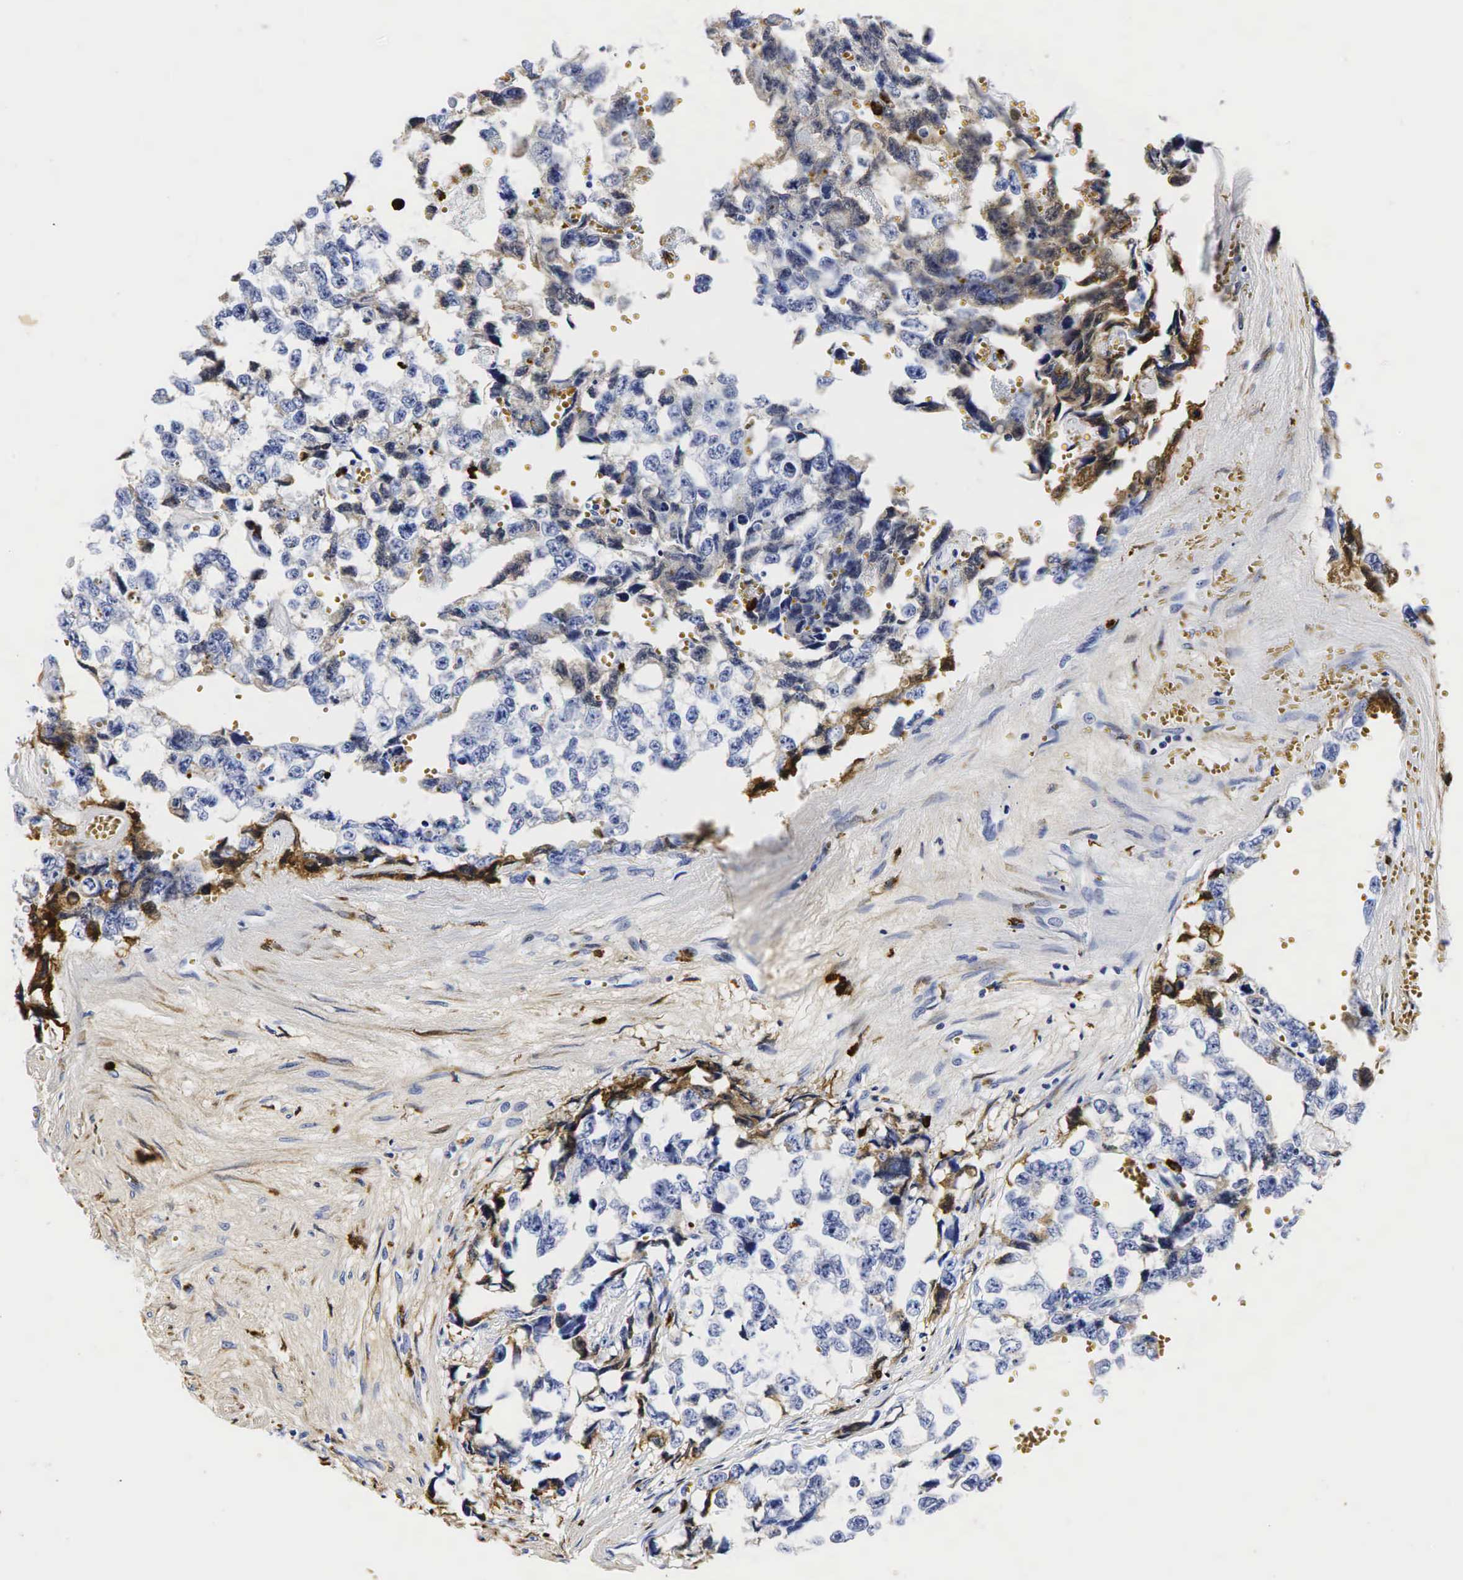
{"staining": {"intensity": "negative", "quantity": "none", "location": "none"}, "tissue": "testis cancer", "cell_type": "Tumor cells", "image_type": "cancer", "snomed": [{"axis": "morphology", "description": "Carcinoma, Embryonal, NOS"}, {"axis": "topography", "description": "Testis"}], "caption": "An IHC histopathology image of embryonal carcinoma (testis) is shown. There is no staining in tumor cells of embryonal carcinoma (testis). The staining is performed using DAB brown chromogen with nuclei counter-stained in using hematoxylin.", "gene": "LYZ", "patient": {"sex": "male", "age": 31}}